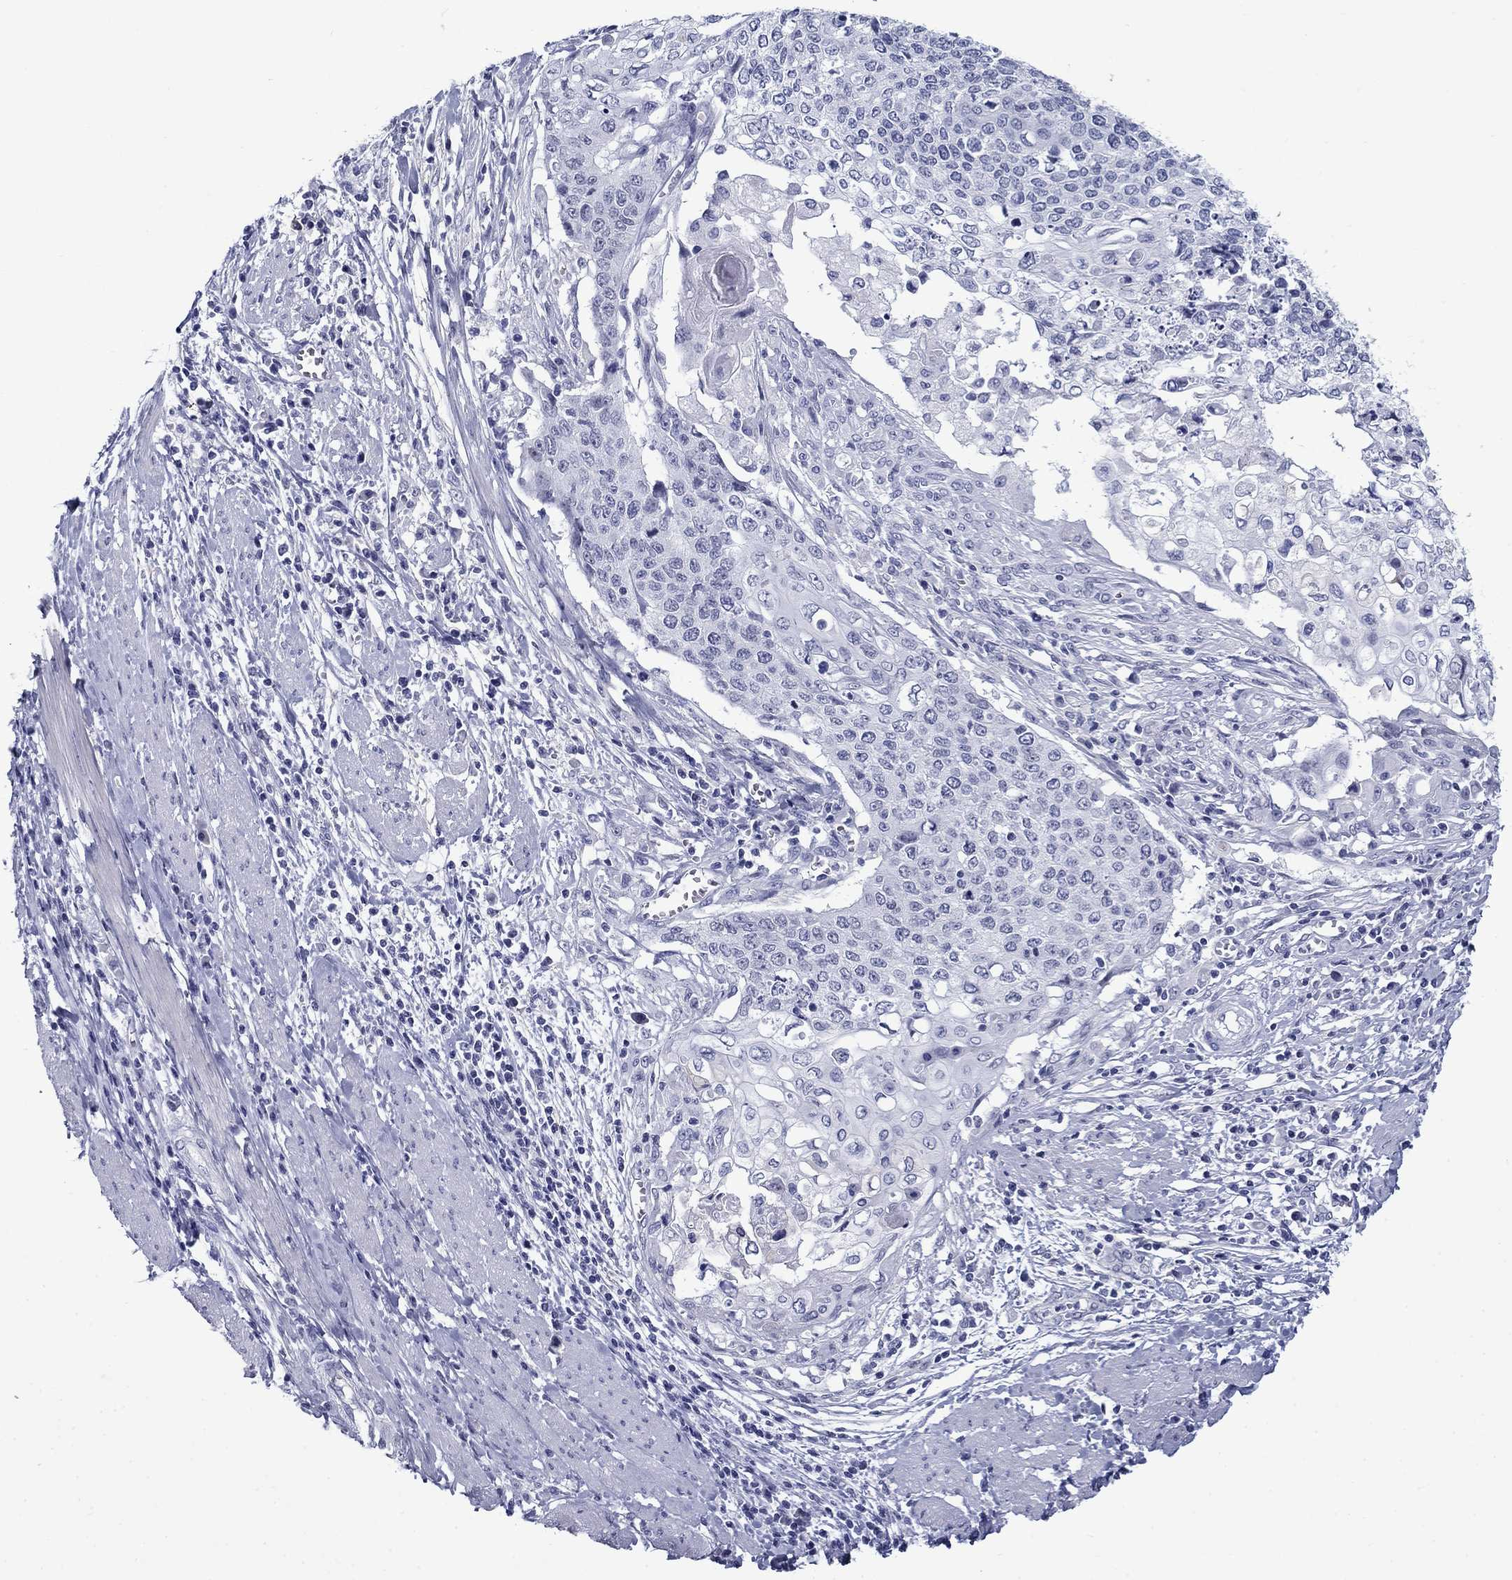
{"staining": {"intensity": "negative", "quantity": "none", "location": "none"}, "tissue": "cervical cancer", "cell_type": "Tumor cells", "image_type": "cancer", "snomed": [{"axis": "morphology", "description": "Squamous cell carcinoma, NOS"}, {"axis": "topography", "description": "Cervix"}], "caption": "Tumor cells show no significant staining in cervical cancer.", "gene": "C4orf19", "patient": {"sex": "female", "age": 39}}